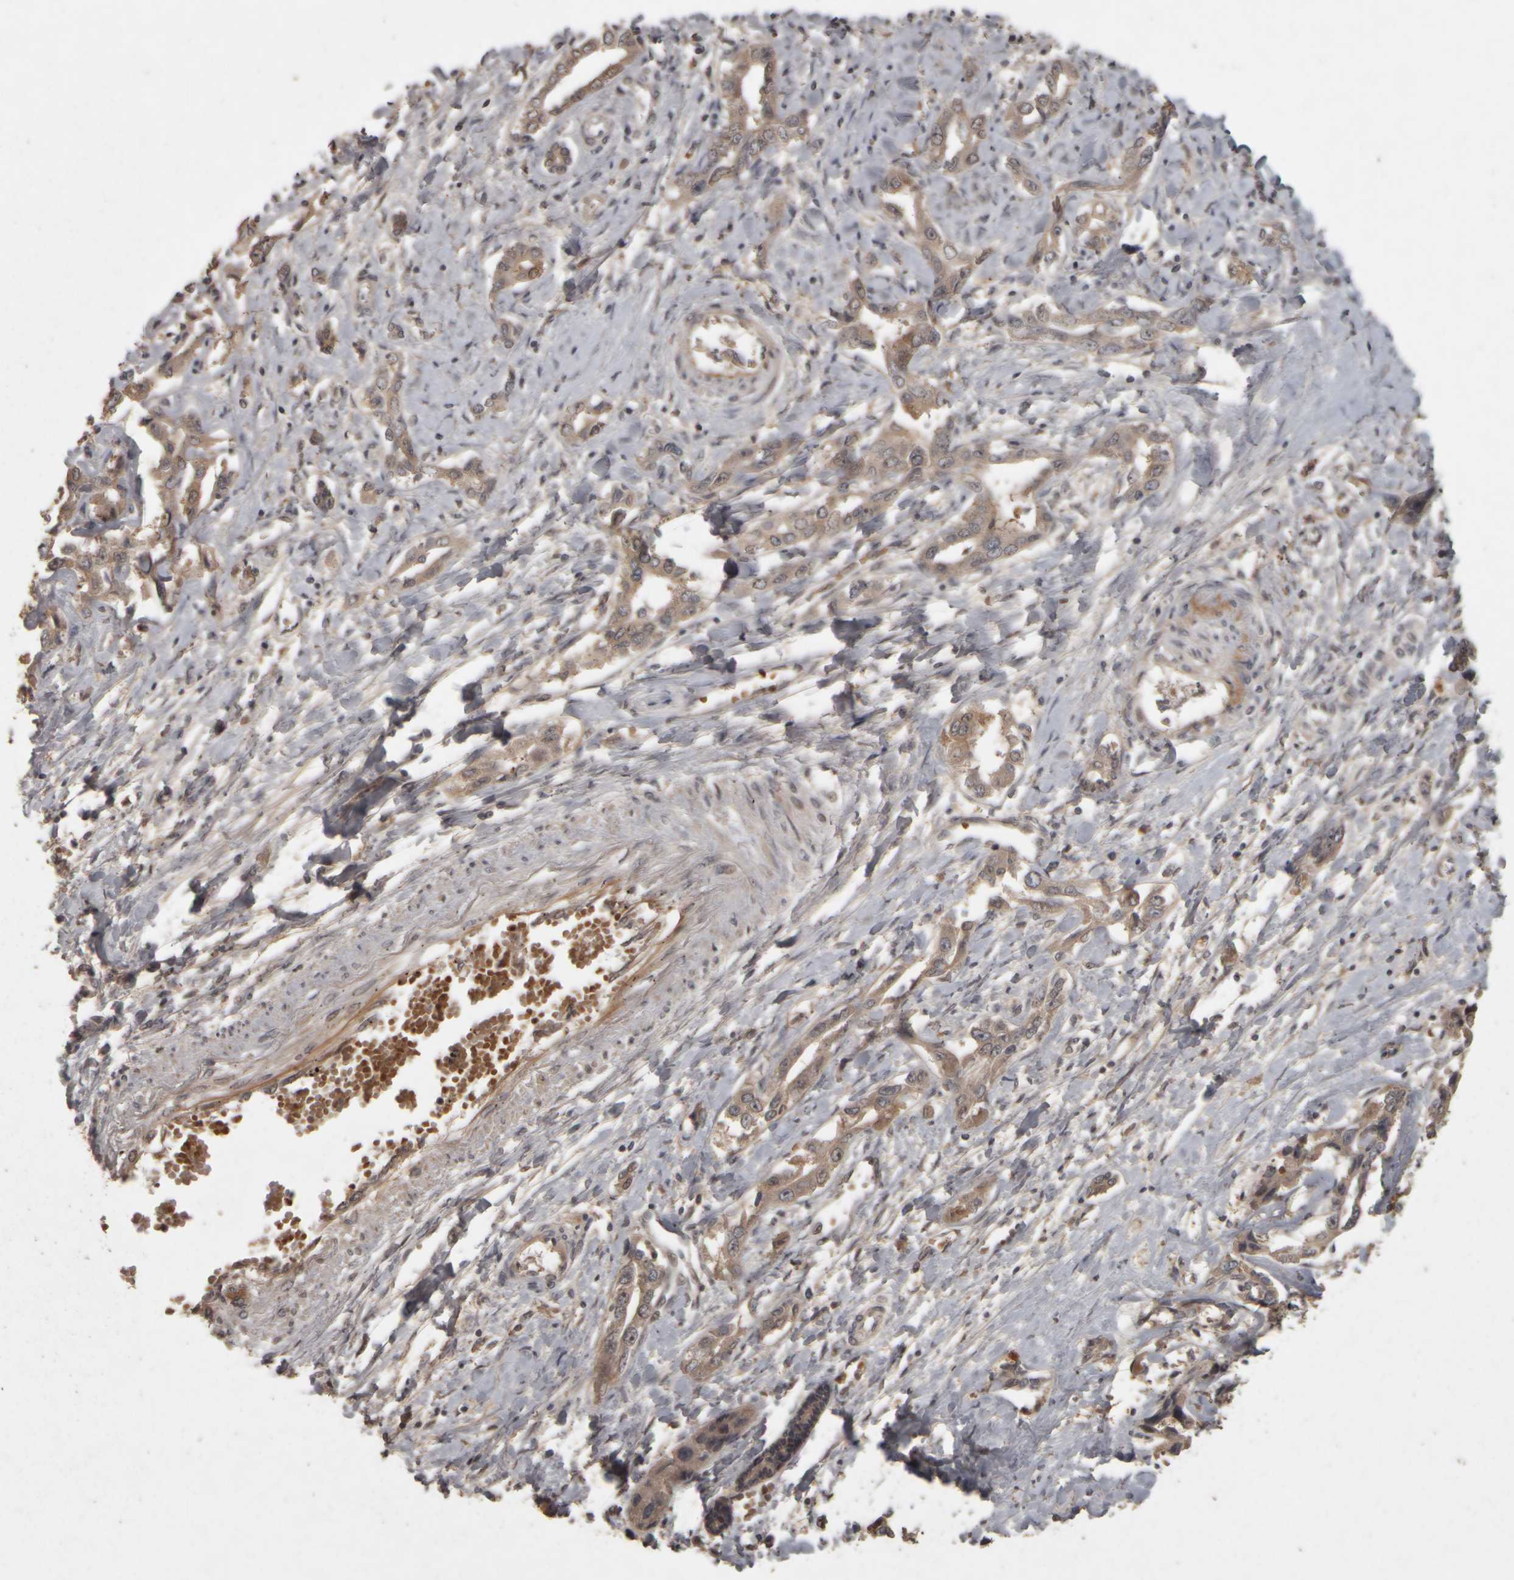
{"staining": {"intensity": "weak", "quantity": ">75%", "location": "cytoplasmic/membranous"}, "tissue": "liver cancer", "cell_type": "Tumor cells", "image_type": "cancer", "snomed": [{"axis": "morphology", "description": "Cholangiocarcinoma"}, {"axis": "topography", "description": "Liver"}], "caption": "Brown immunohistochemical staining in human liver cancer (cholangiocarcinoma) displays weak cytoplasmic/membranous staining in about >75% of tumor cells.", "gene": "ACO1", "patient": {"sex": "male", "age": 59}}